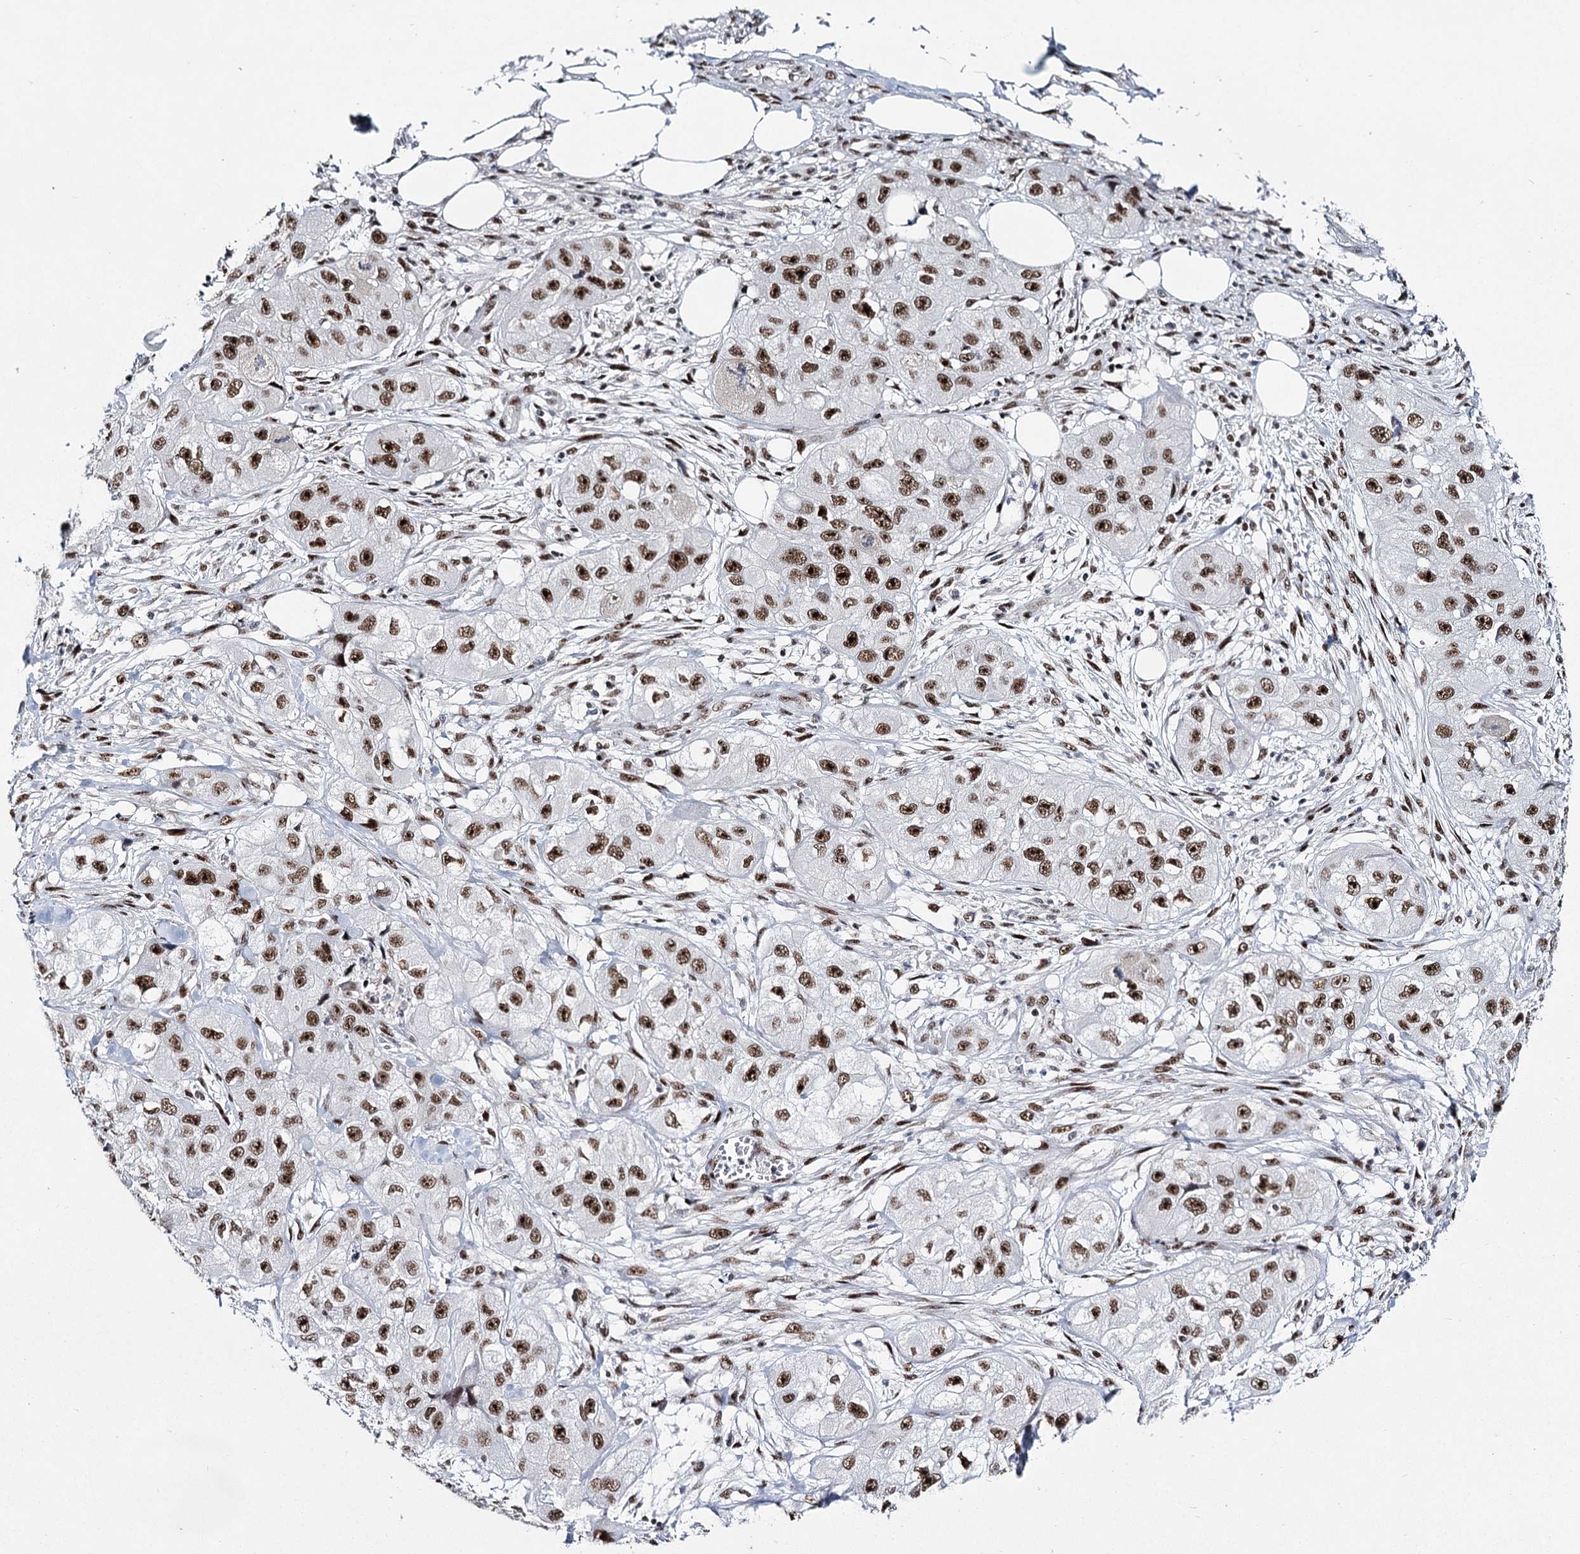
{"staining": {"intensity": "strong", "quantity": ">75%", "location": "nuclear"}, "tissue": "skin cancer", "cell_type": "Tumor cells", "image_type": "cancer", "snomed": [{"axis": "morphology", "description": "Squamous cell carcinoma, NOS"}, {"axis": "topography", "description": "Skin"}, {"axis": "topography", "description": "Subcutis"}], "caption": "Skin squamous cell carcinoma was stained to show a protein in brown. There is high levels of strong nuclear positivity in about >75% of tumor cells.", "gene": "SCAF8", "patient": {"sex": "male", "age": 73}}